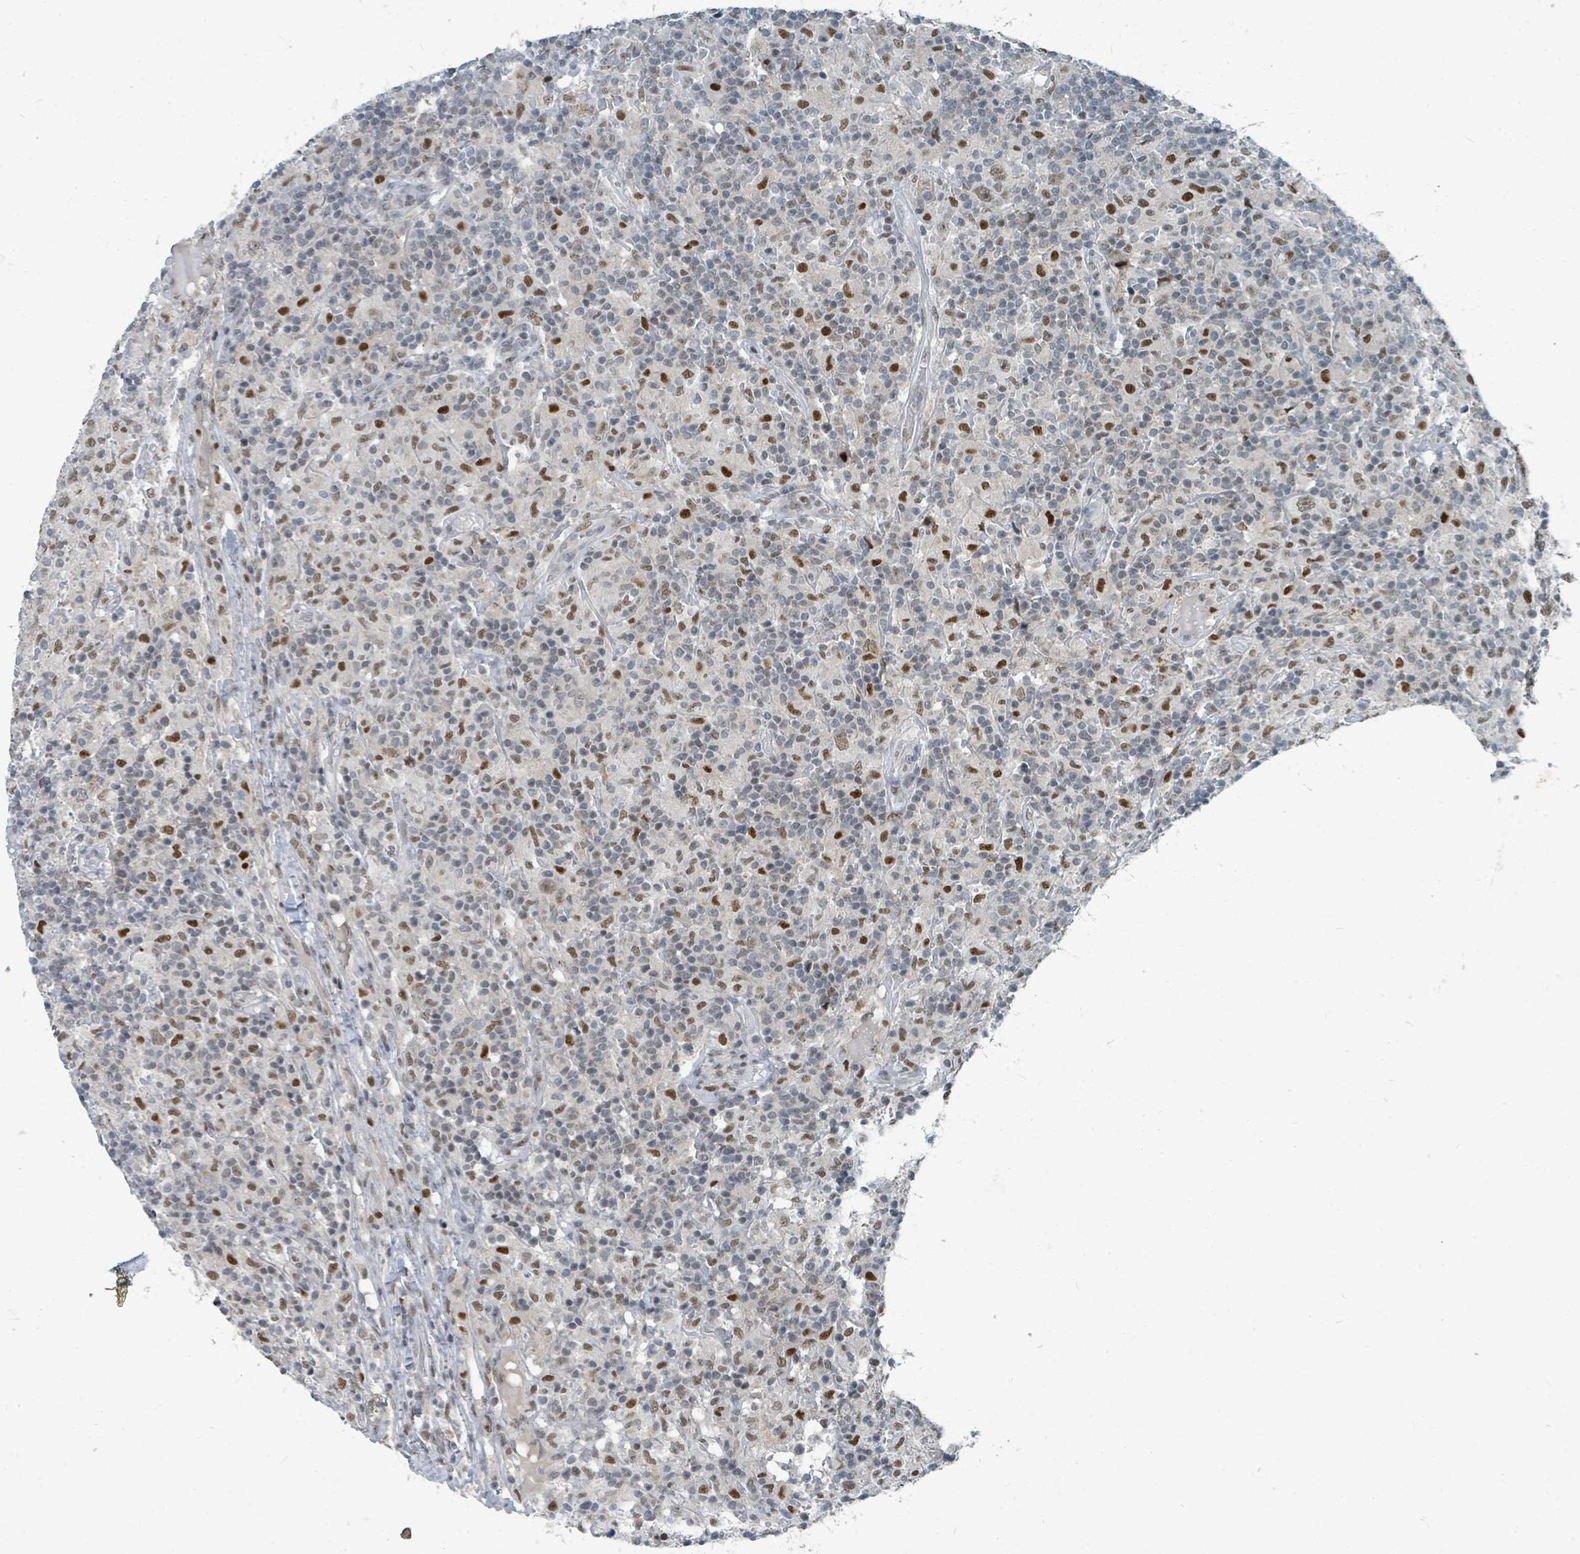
{"staining": {"intensity": "weak", "quantity": "25%-75%", "location": "nuclear"}, "tissue": "lymphoma", "cell_type": "Tumor cells", "image_type": "cancer", "snomed": [{"axis": "morphology", "description": "Hodgkin's disease, NOS"}, {"axis": "topography", "description": "Lymph node"}], "caption": "Protein analysis of lymphoma tissue demonstrates weak nuclear staining in about 25%-75% of tumor cells.", "gene": "UCK1", "patient": {"sex": "male", "age": 70}}